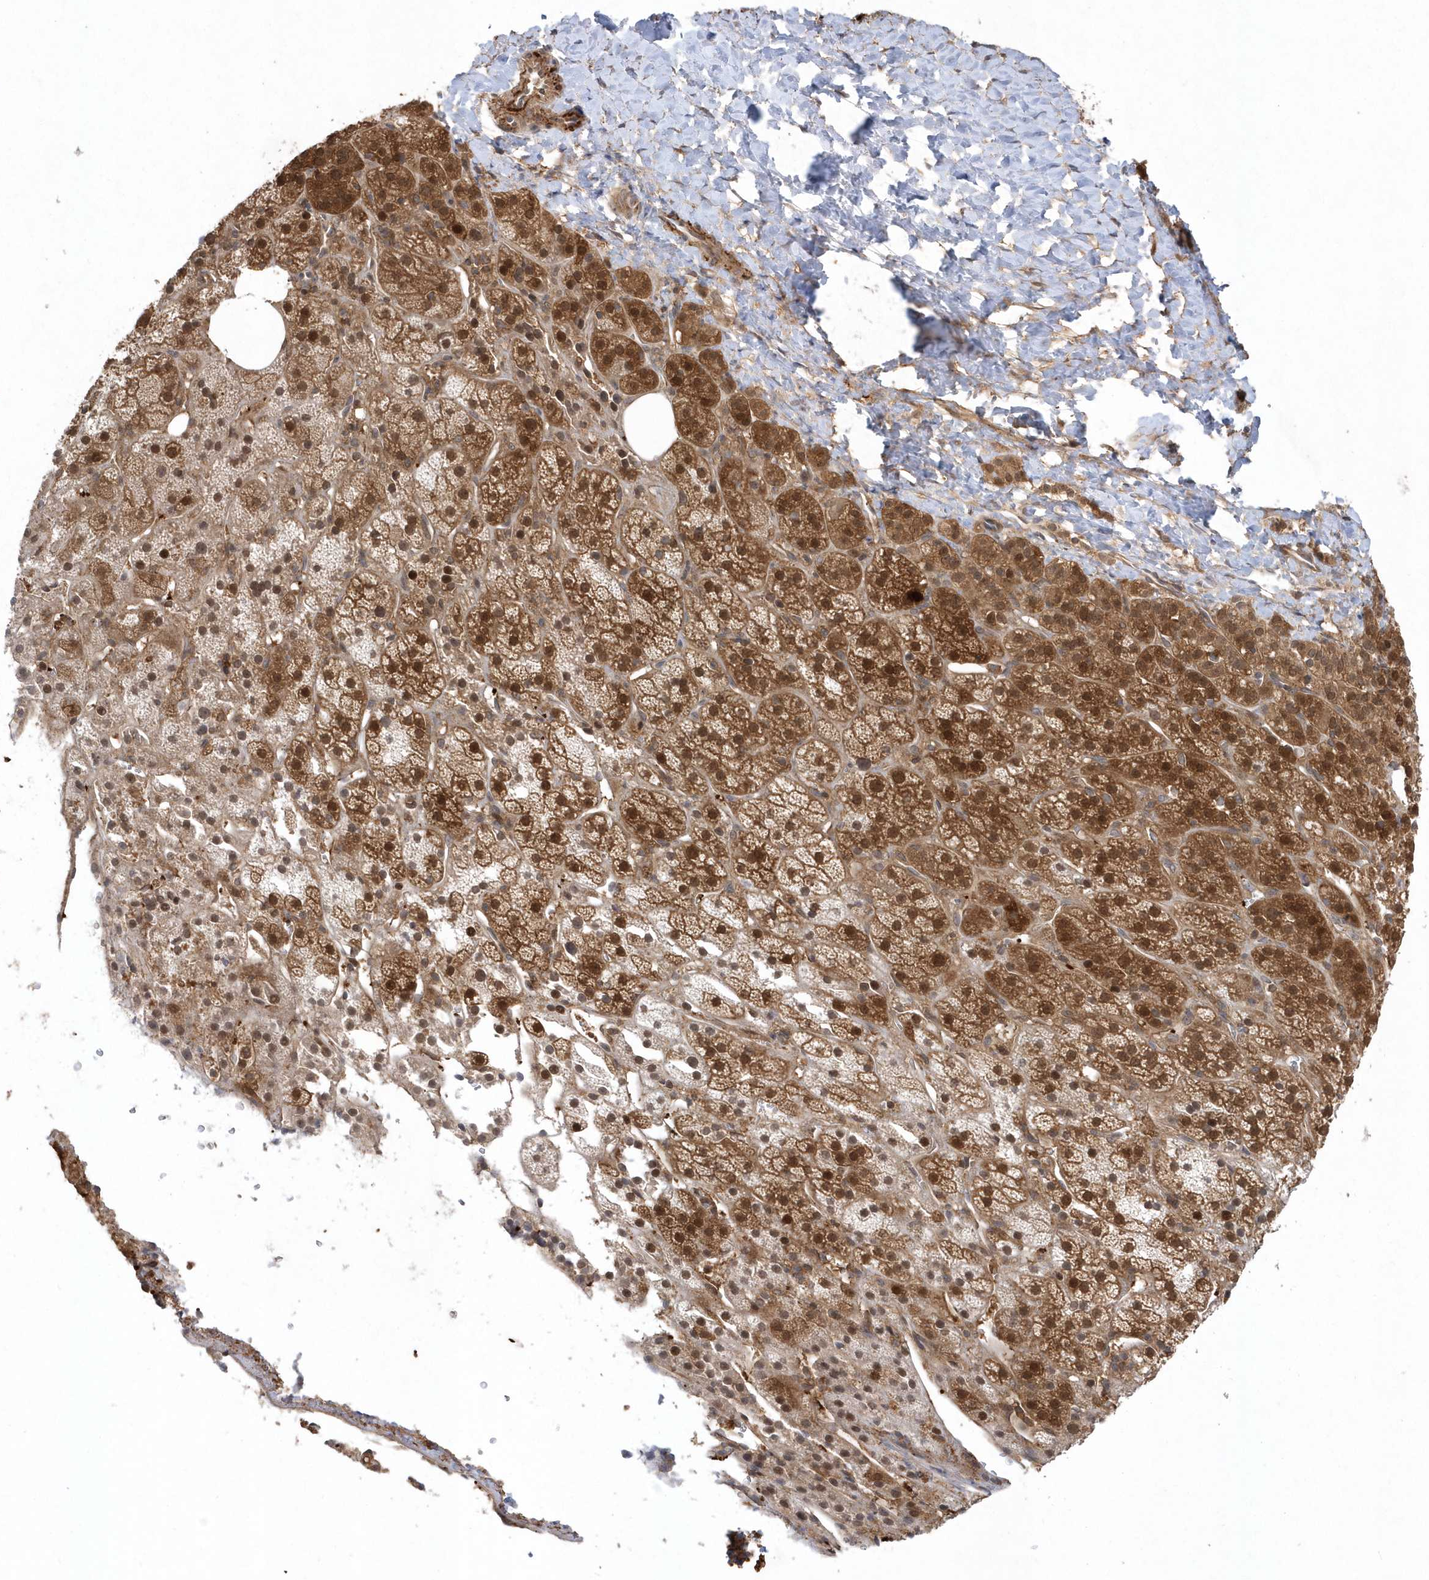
{"staining": {"intensity": "moderate", "quantity": ">75%", "location": "cytoplasmic/membranous,nuclear"}, "tissue": "adrenal gland", "cell_type": "Glandular cells", "image_type": "normal", "snomed": [{"axis": "morphology", "description": "Normal tissue, NOS"}, {"axis": "topography", "description": "Adrenal gland"}], "caption": "Adrenal gland was stained to show a protein in brown. There is medium levels of moderate cytoplasmic/membranous,nuclear staining in approximately >75% of glandular cells. (DAB IHC, brown staining for protein, blue staining for nuclei).", "gene": "ACYP1", "patient": {"sex": "female", "age": 57}}